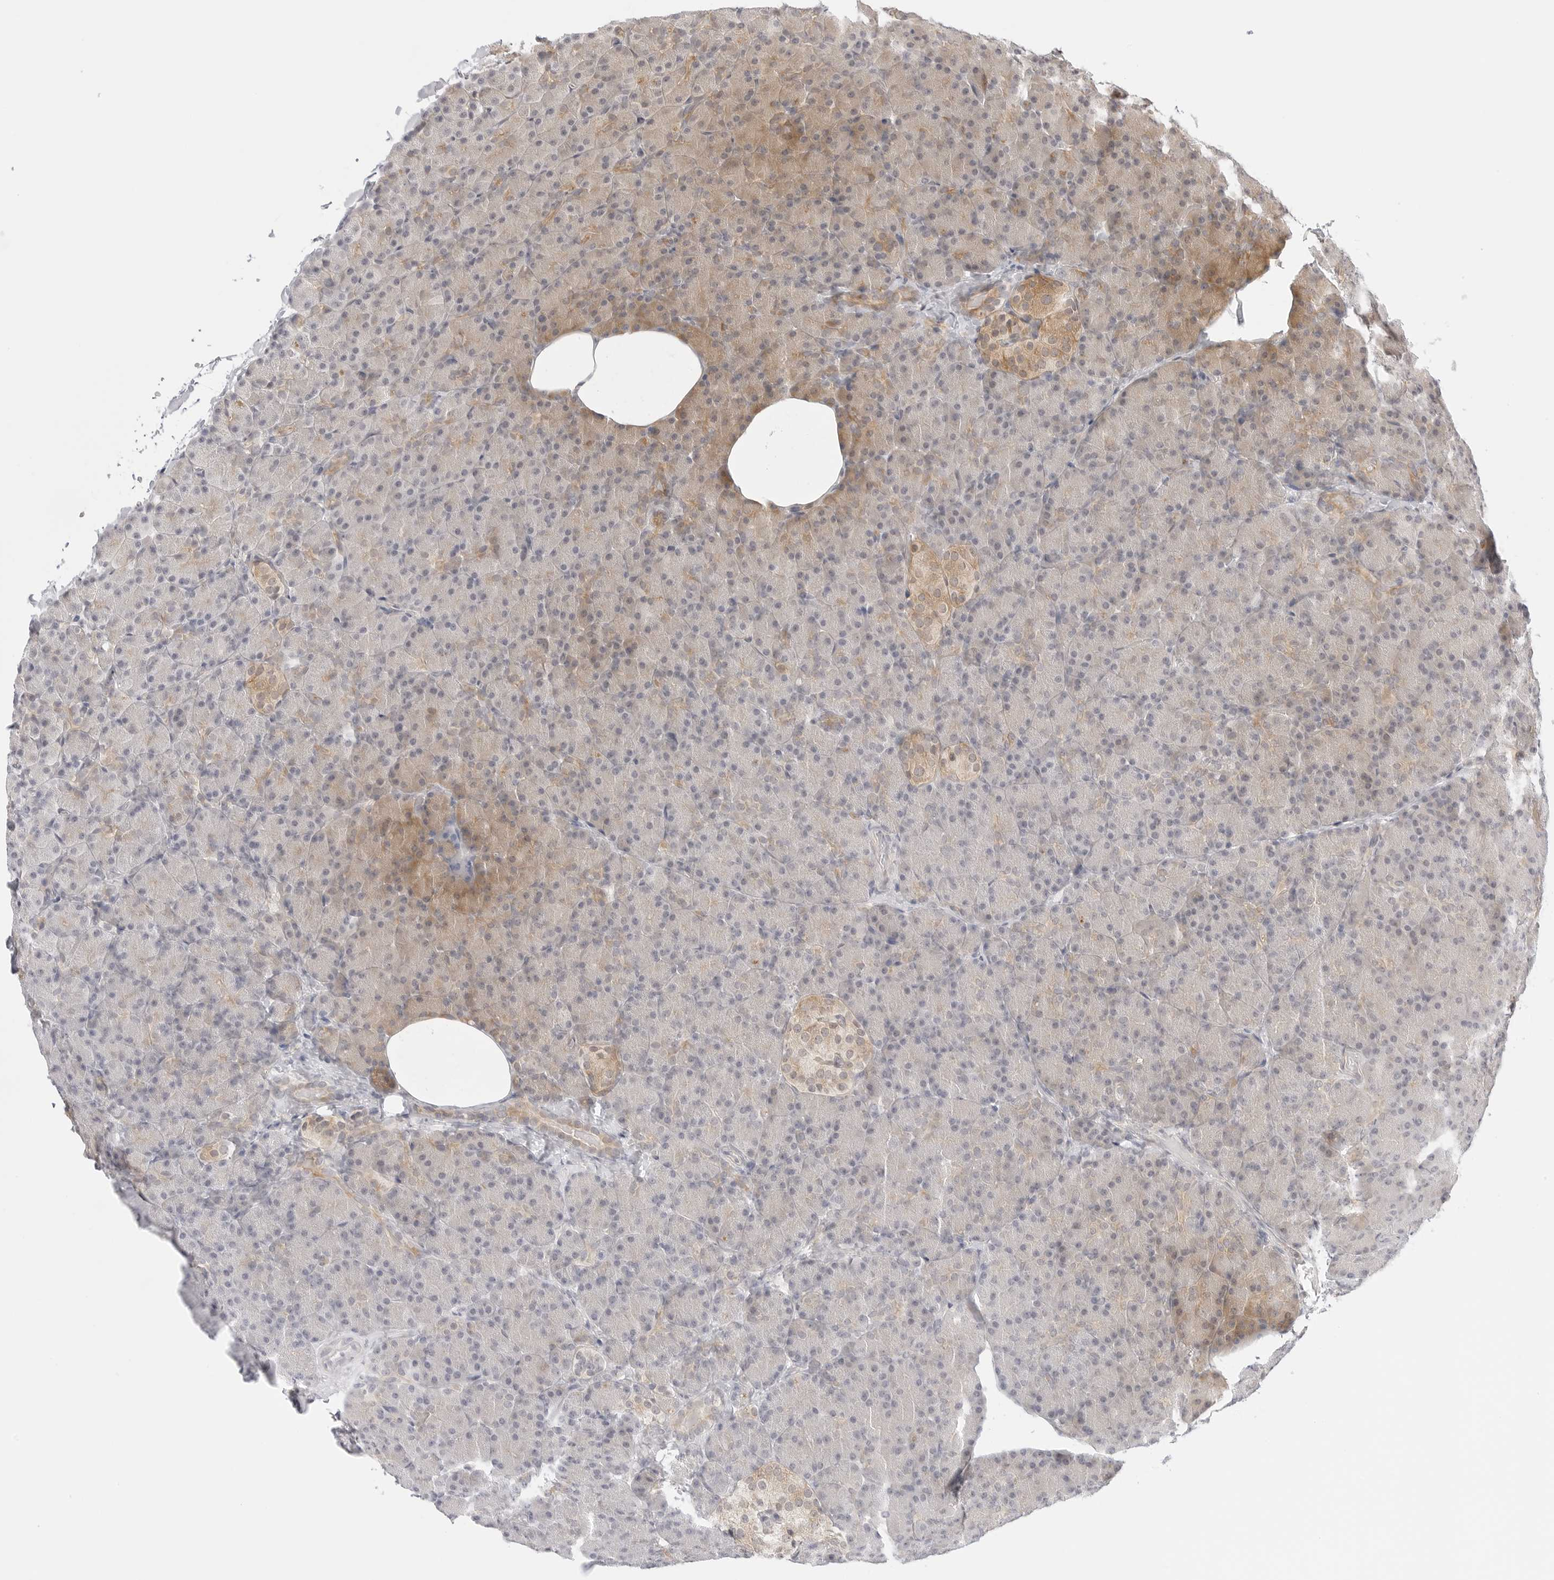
{"staining": {"intensity": "weak", "quantity": "25%-75%", "location": "cytoplasmic/membranous"}, "tissue": "pancreas", "cell_type": "Exocrine glandular cells", "image_type": "normal", "snomed": [{"axis": "morphology", "description": "Normal tissue, NOS"}, {"axis": "topography", "description": "Pancreas"}], "caption": "Exocrine glandular cells show weak cytoplasmic/membranous positivity in approximately 25%-75% of cells in normal pancreas.", "gene": "TCP1", "patient": {"sex": "female", "age": 43}}